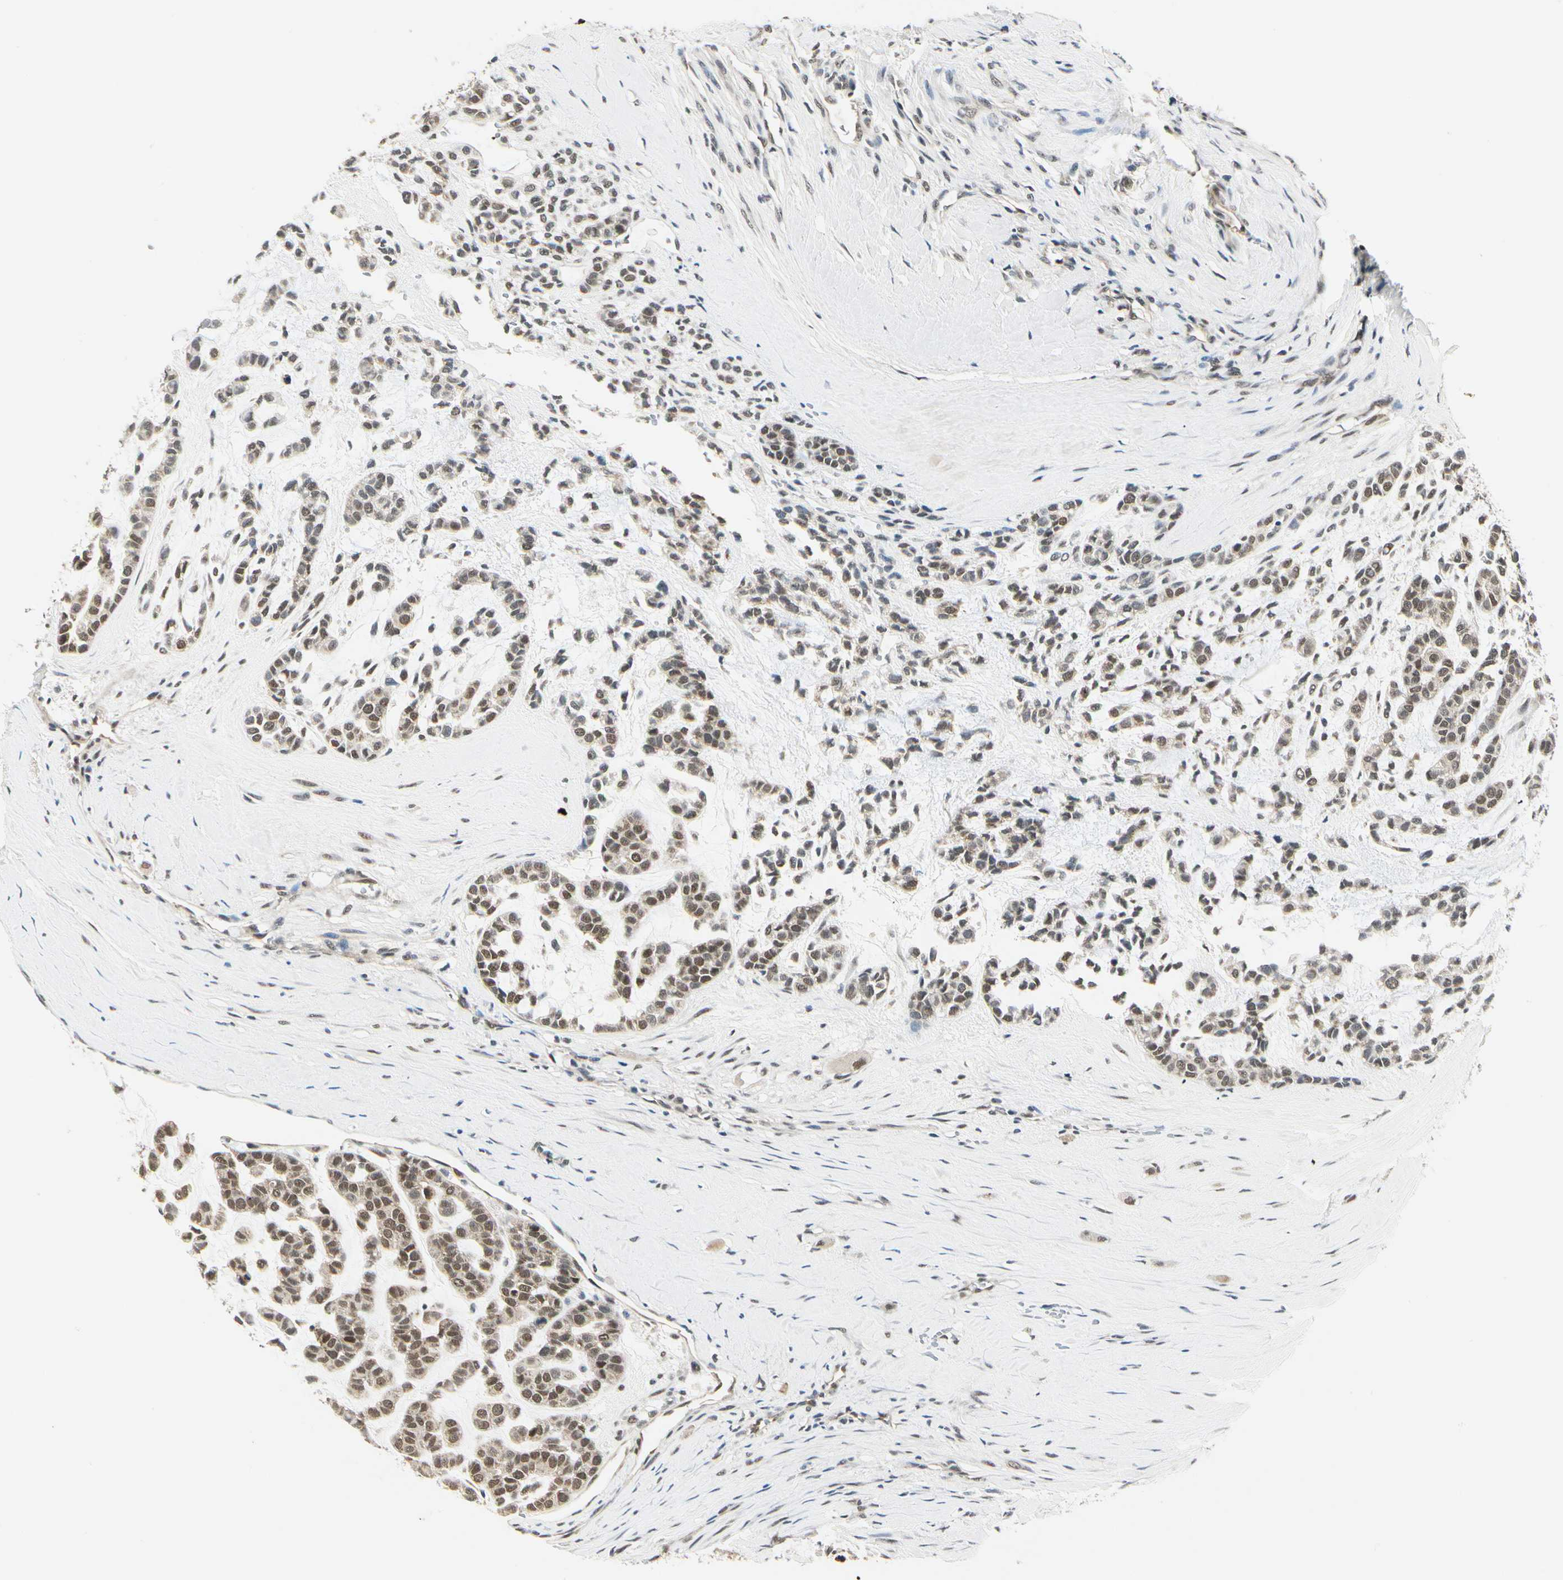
{"staining": {"intensity": "moderate", "quantity": ">75%", "location": "cytoplasmic/membranous"}, "tissue": "head and neck cancer", "cell_type": "Tumor cells", "image_type": "cancer", "snomed": [{"axis": "morphology", "description": "Adenocarcinoma, NOS"}, {"axis": "morphology", "description": "Adenoma, NOS"}, {"axis": "topography", "description": "Head-Neck"}], "caption": "Adenocarcinoma (head and neck) stained for a protein shows moderate cytoplasmic/membranous positivity in tumor cells.", "gene": "PDK2", "patient": {"sex": "female", "age": 55}}